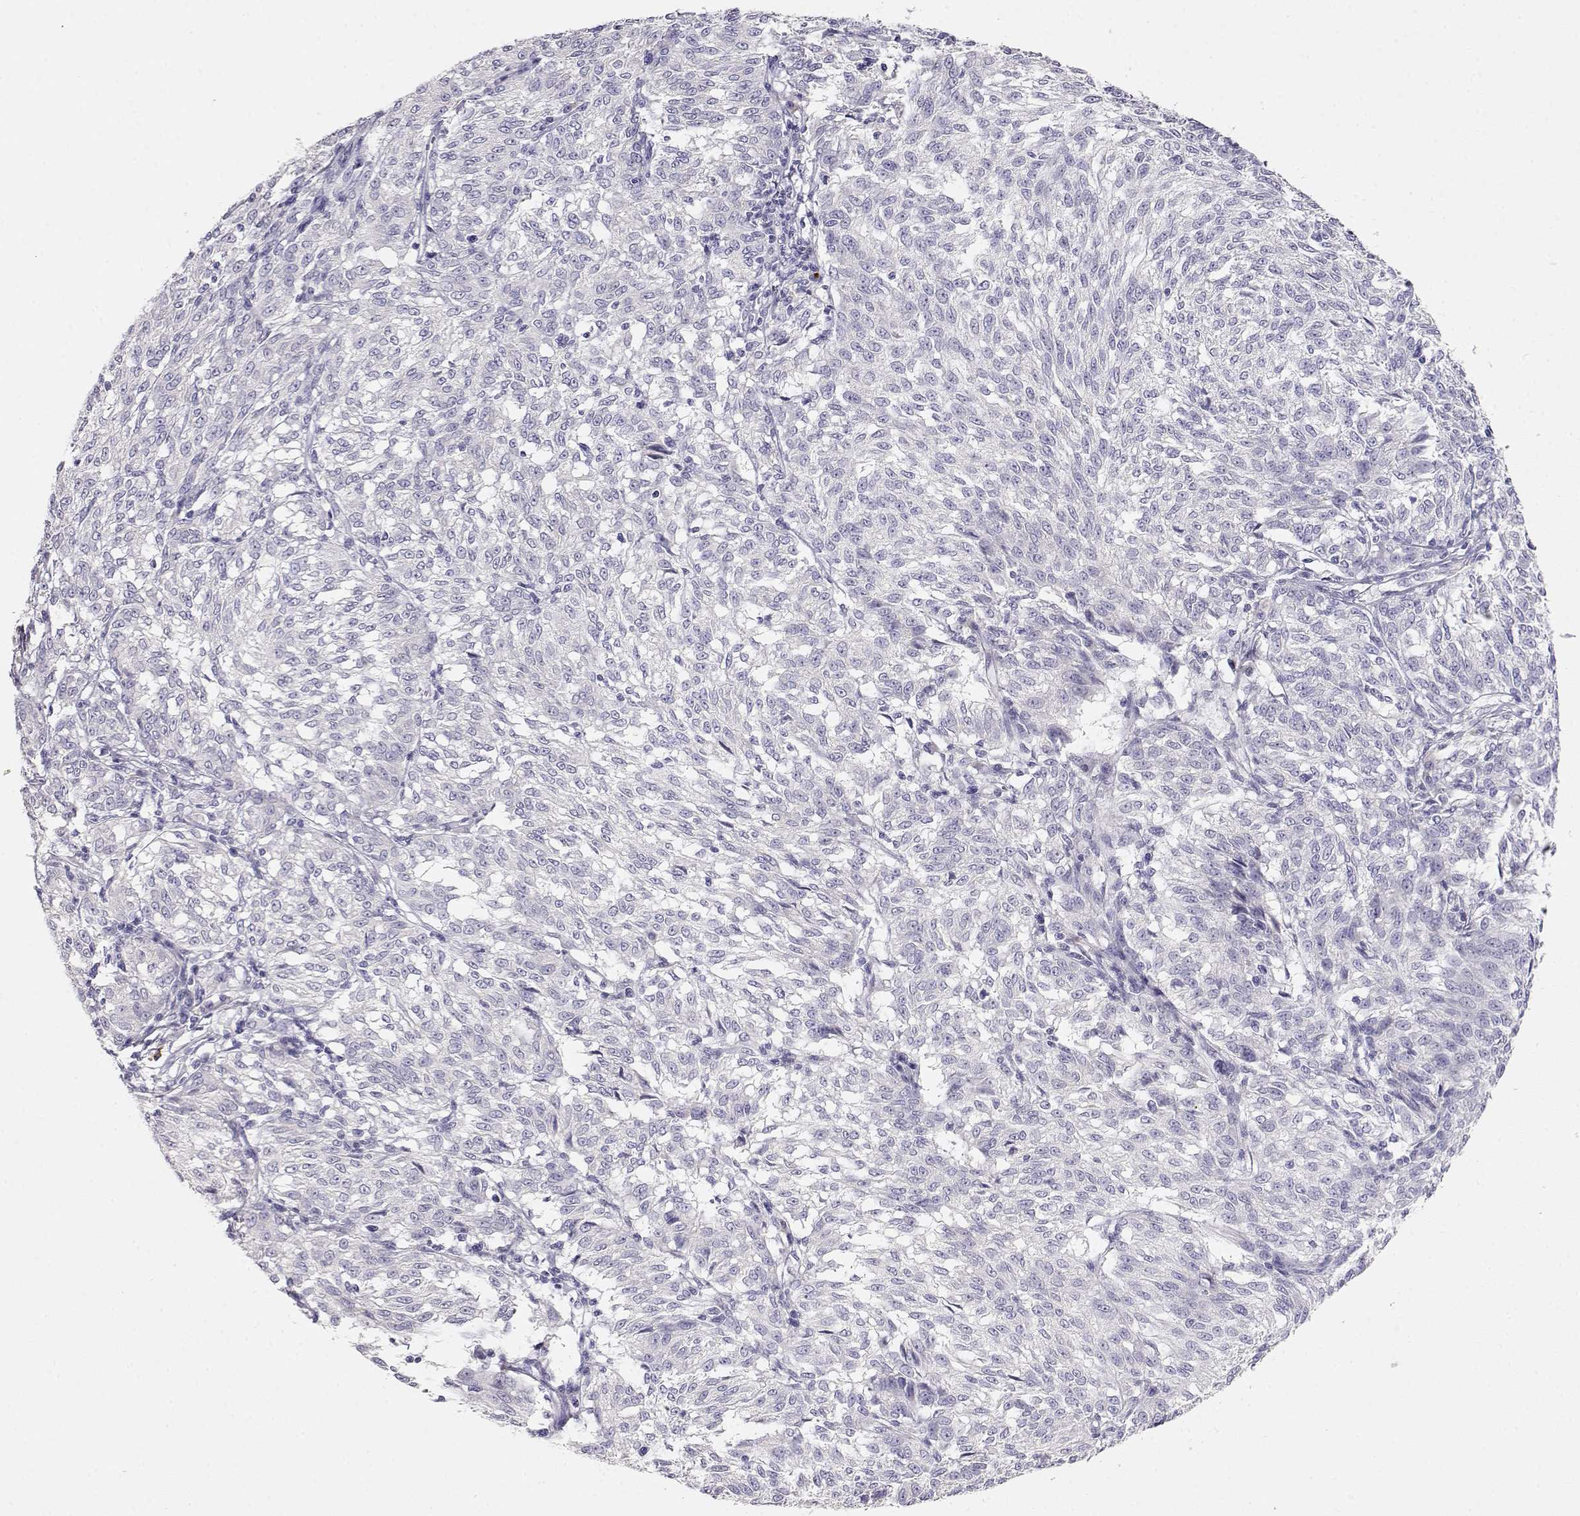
{"staining": {"intensity": "negative", "quantity": "none", "location": "none"}, "tissue": "melanoma", "cell_type": "Tumor cells", "image_type": "cancer", "snomed": [{"axis": "morphology", "description": "Malignant melanoma, NOS"}, {"axis": "topography", "description": "Skin"}], "caption": "Human melanoma stained for a protein using immunohistochemistry displays no expression in tumor cells.", "gene": "GPR174", "patient": {"sex": "female", "age": 72}}